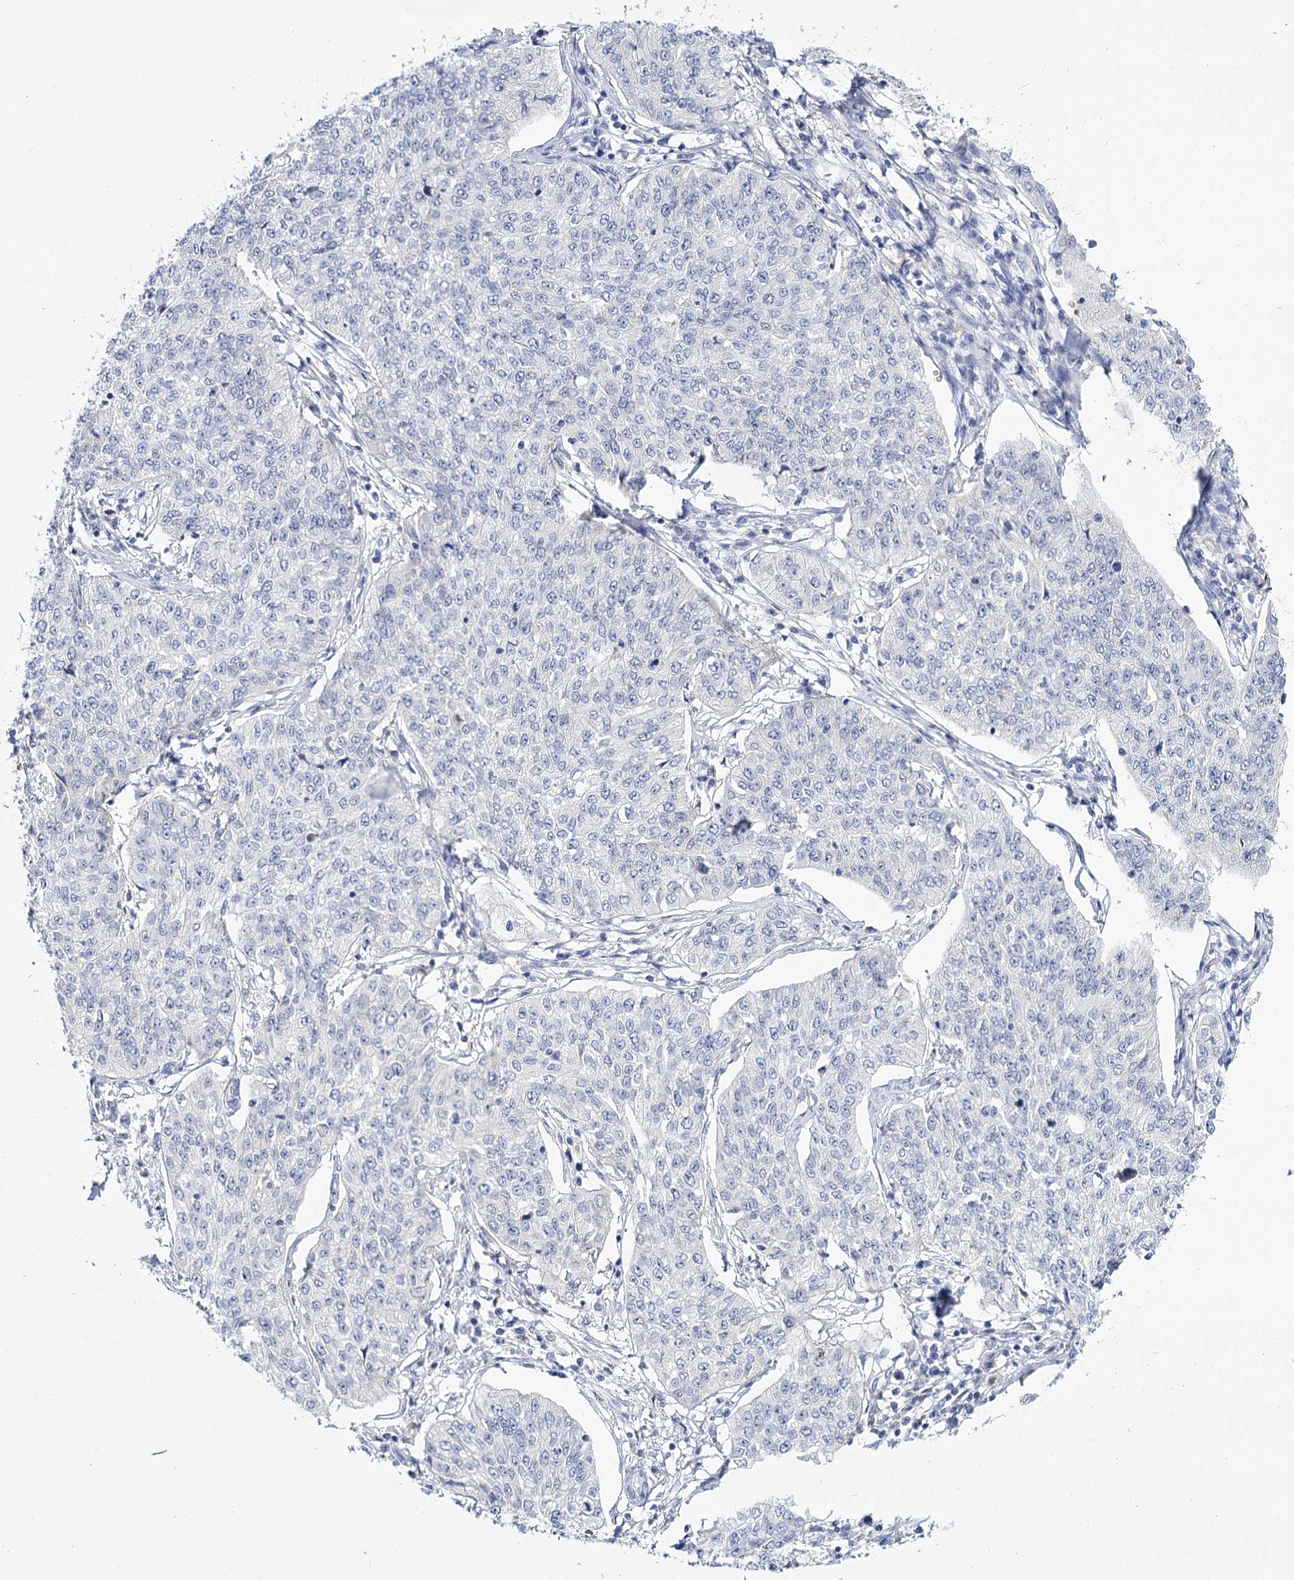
{"staining": {"intensity": "negative", "quantity": "none", "location": "none"}, "tissue": "cervical cancer", "cell_type": "Tumor cells", "image_type": "cancer", "snomed": [{"axis": "morphology", "description": "Squamous cell carcinoma, NOS"}, {"axis": "topography", "description": "Cervix"}], "caption": "IHC histopathology image of neoplastic tissue: human cervical cancer (squamous cell carcinoma) stained with DAB (3,3'-diaminobenzidine) shows no significant protein positivity in tumor cells.", "gene": "IGSF3", "patient": {"sex": "female", "age": 35}}